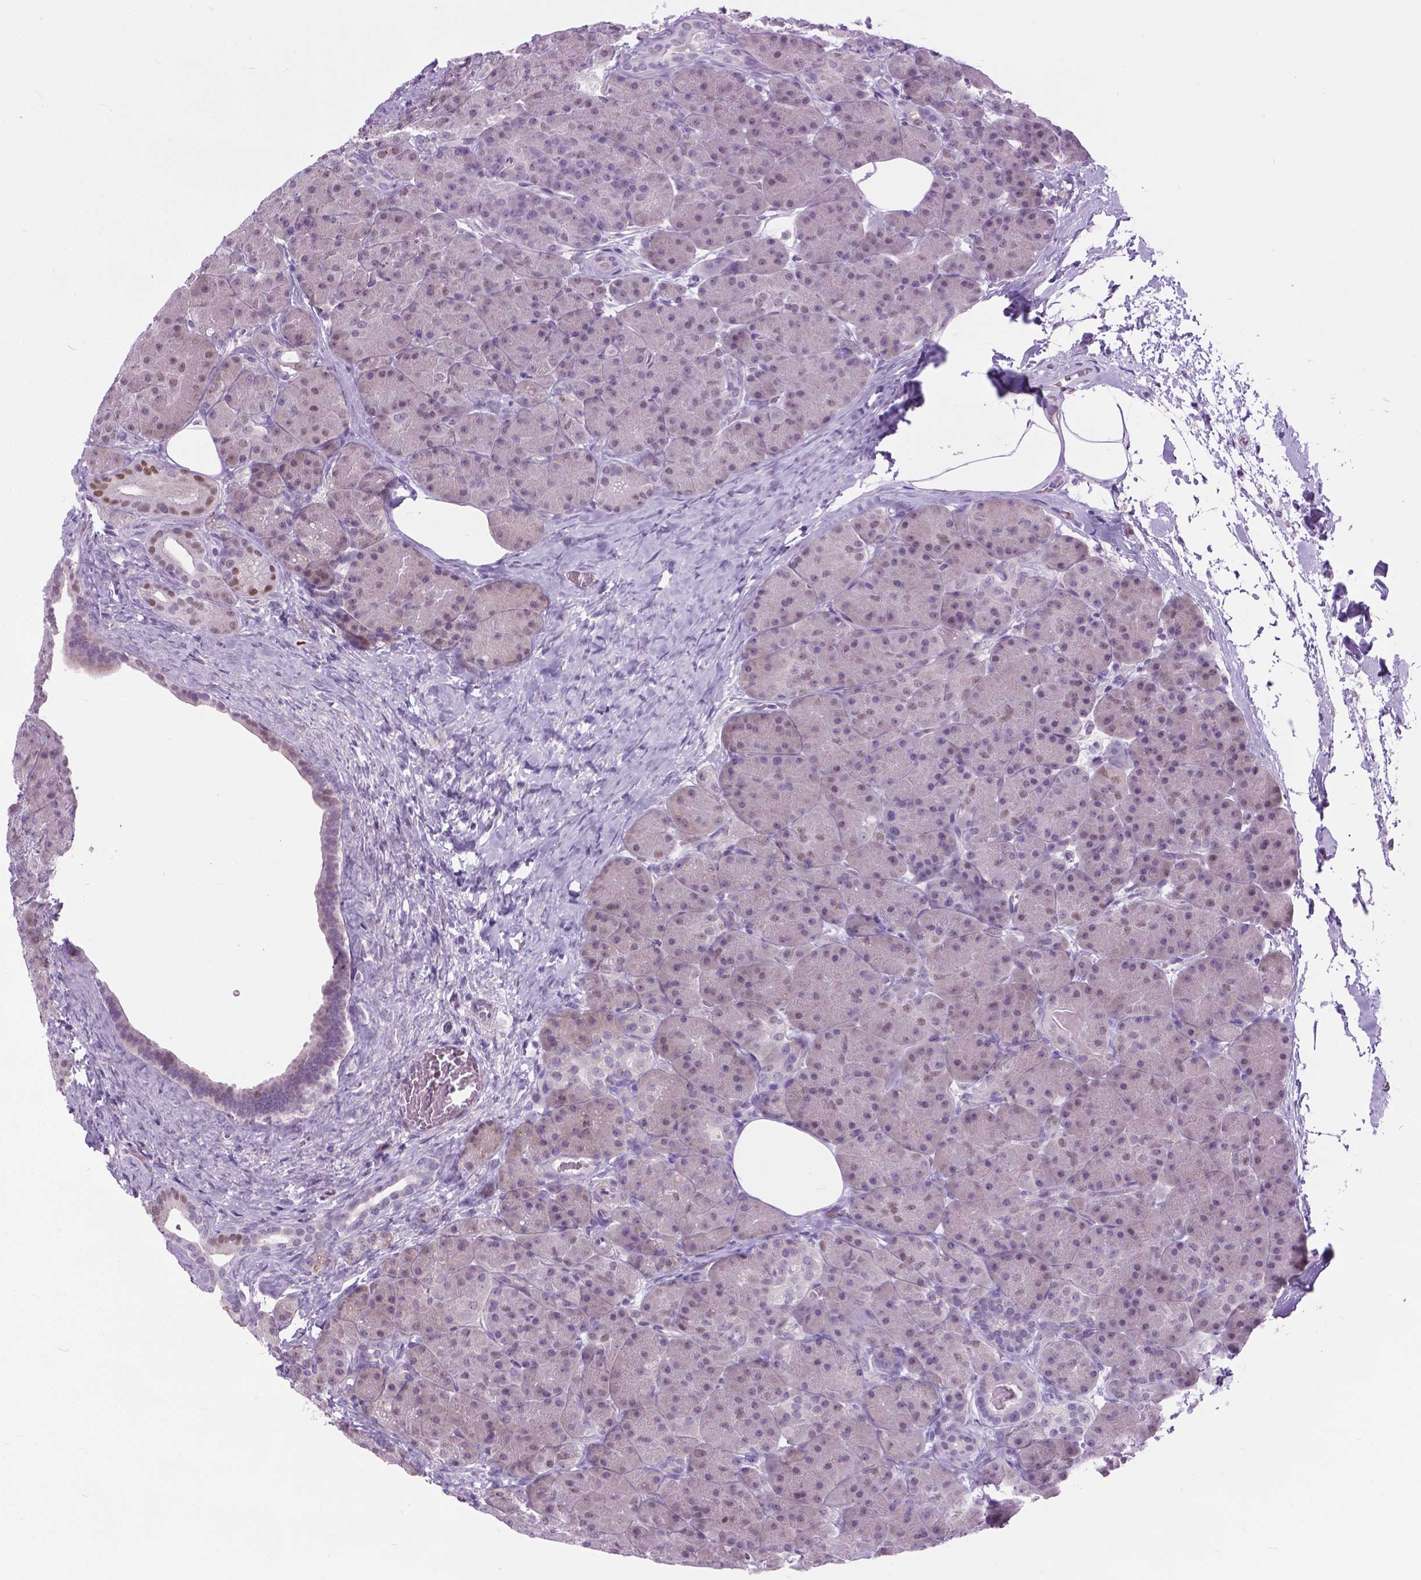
{"staining": {"intensity": "negative", "quantity": "none", "location": "none"}, "tissue": "pancreas", "cell_type": "Exocrine glandular cells", "image_type": "normal", "snomed": [{"axis": "morphology", "description": "Normal tissue, NOS"}, {"axis": "topography", "description": "Pancreas"}], "caption": "Image shows no protein positivity in exocrine glandular cells of unremarkable pancreas. (DAB immunohistochemistry (IHC) visualized using brightfield microscopy, high magnification).", "gene": "APCDD1L", "patient": {"sex": "male", "age": 57}}